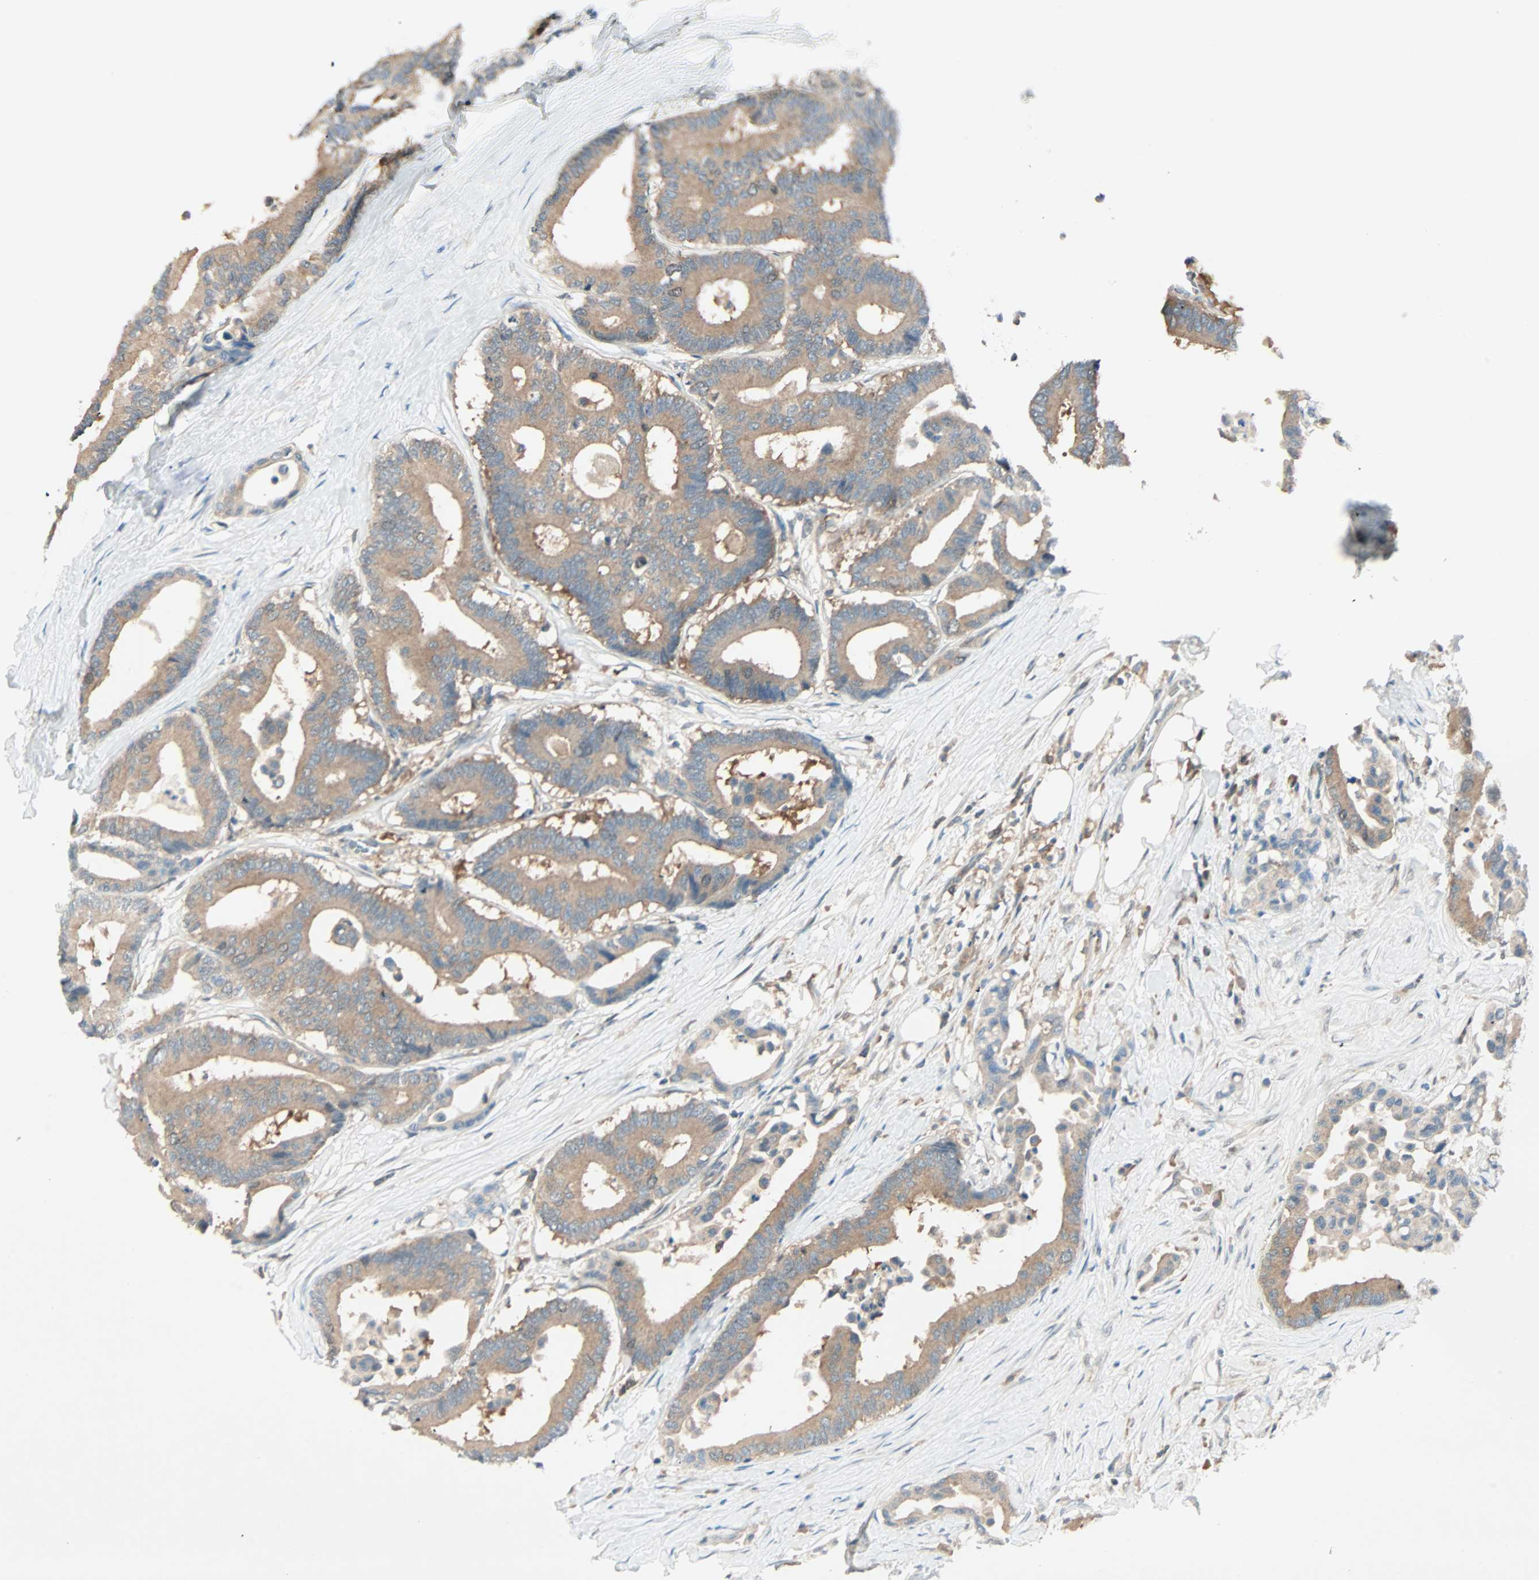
{"staining": {"intensity": "moderate", "quantity": ">75%", "location": "cytoplasmic/membranous"}, "tissue": "colorectal cancer", "cell_type": "Tumor cells", "image_type": "cancer", "snomed": [{"axis": "morphology", "description": "Normal tissue, NOS"}, {"axis": "morphology", "description": "Adenocarcinoma, NOS"}, {"axis": "topography", "description": "Colon"}], "caption": "Protein expression analysis of adenocarcinoma (colorectal) exhibits moderate cytoplasmic/membranous staining in approximately >75% of tumor cells. (DAB IHC, brown staining for protein, blue staining for nuclei).", "gene": "SMIM8", "patient": {"sex": "male", "age": 82}}